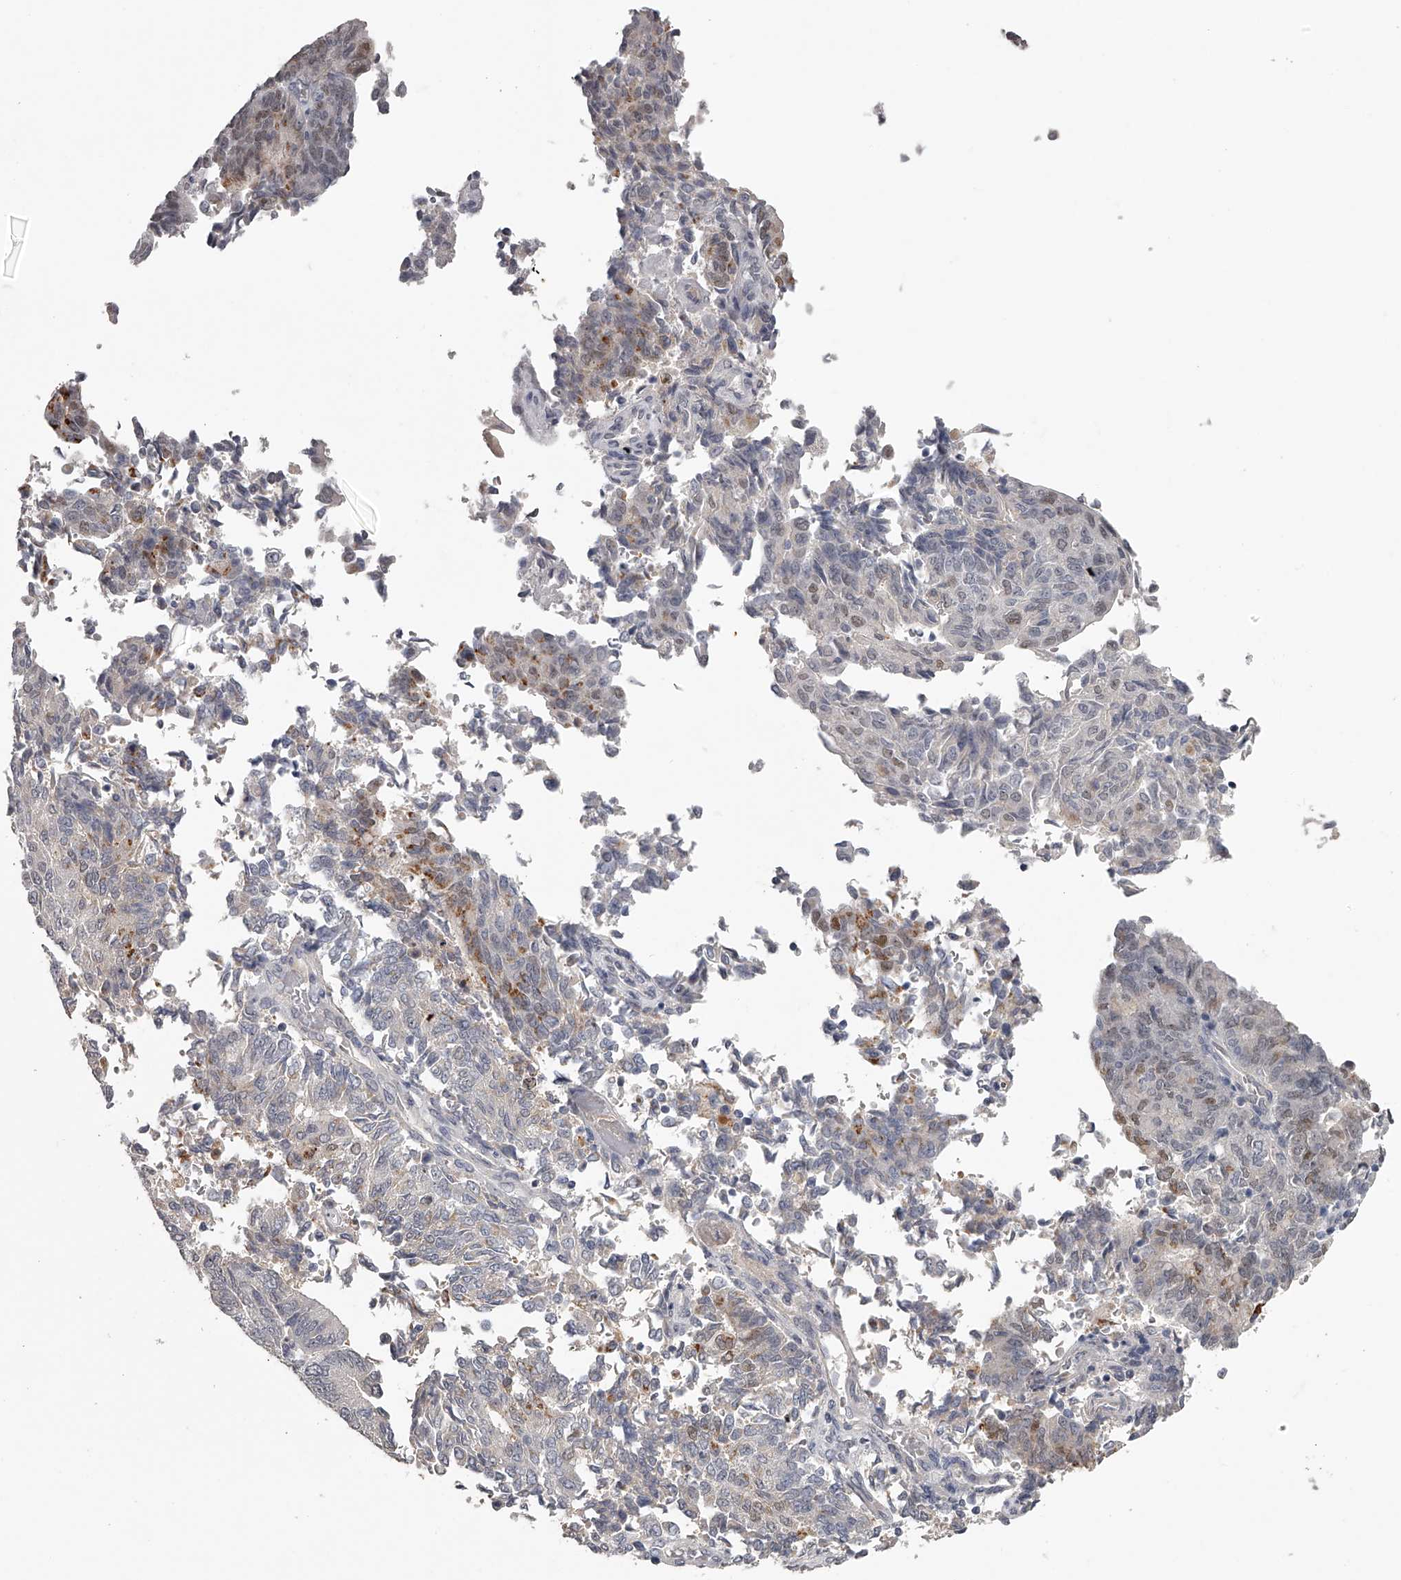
{"staining": {"intensity": "moderate", "quantity": "<25%", "location": "cytoplasmic/membranous"}, "tissue": "endometrial cancer", "cell_type": "Tumor cells", "image_type": "cancer", "snomed": [{"axis": "morphology", "description": "Adenocarcinoma, NOS"}, {"axis": "topography", "description": "Endometrium"}], "caption": "Immunohistochemistry histopathology image of neoplastic tissue: human endometrial cancer (adenocarcinoma) stained using IHC demonstrates low levels of moderate protein expression localized specifically in the cytoplasmic/membranous of tumor cells, appearing as a cytoplasmic/membranous brown color.", "gene": "GGCT", "patient": {"sex": "female", "age": 80}}